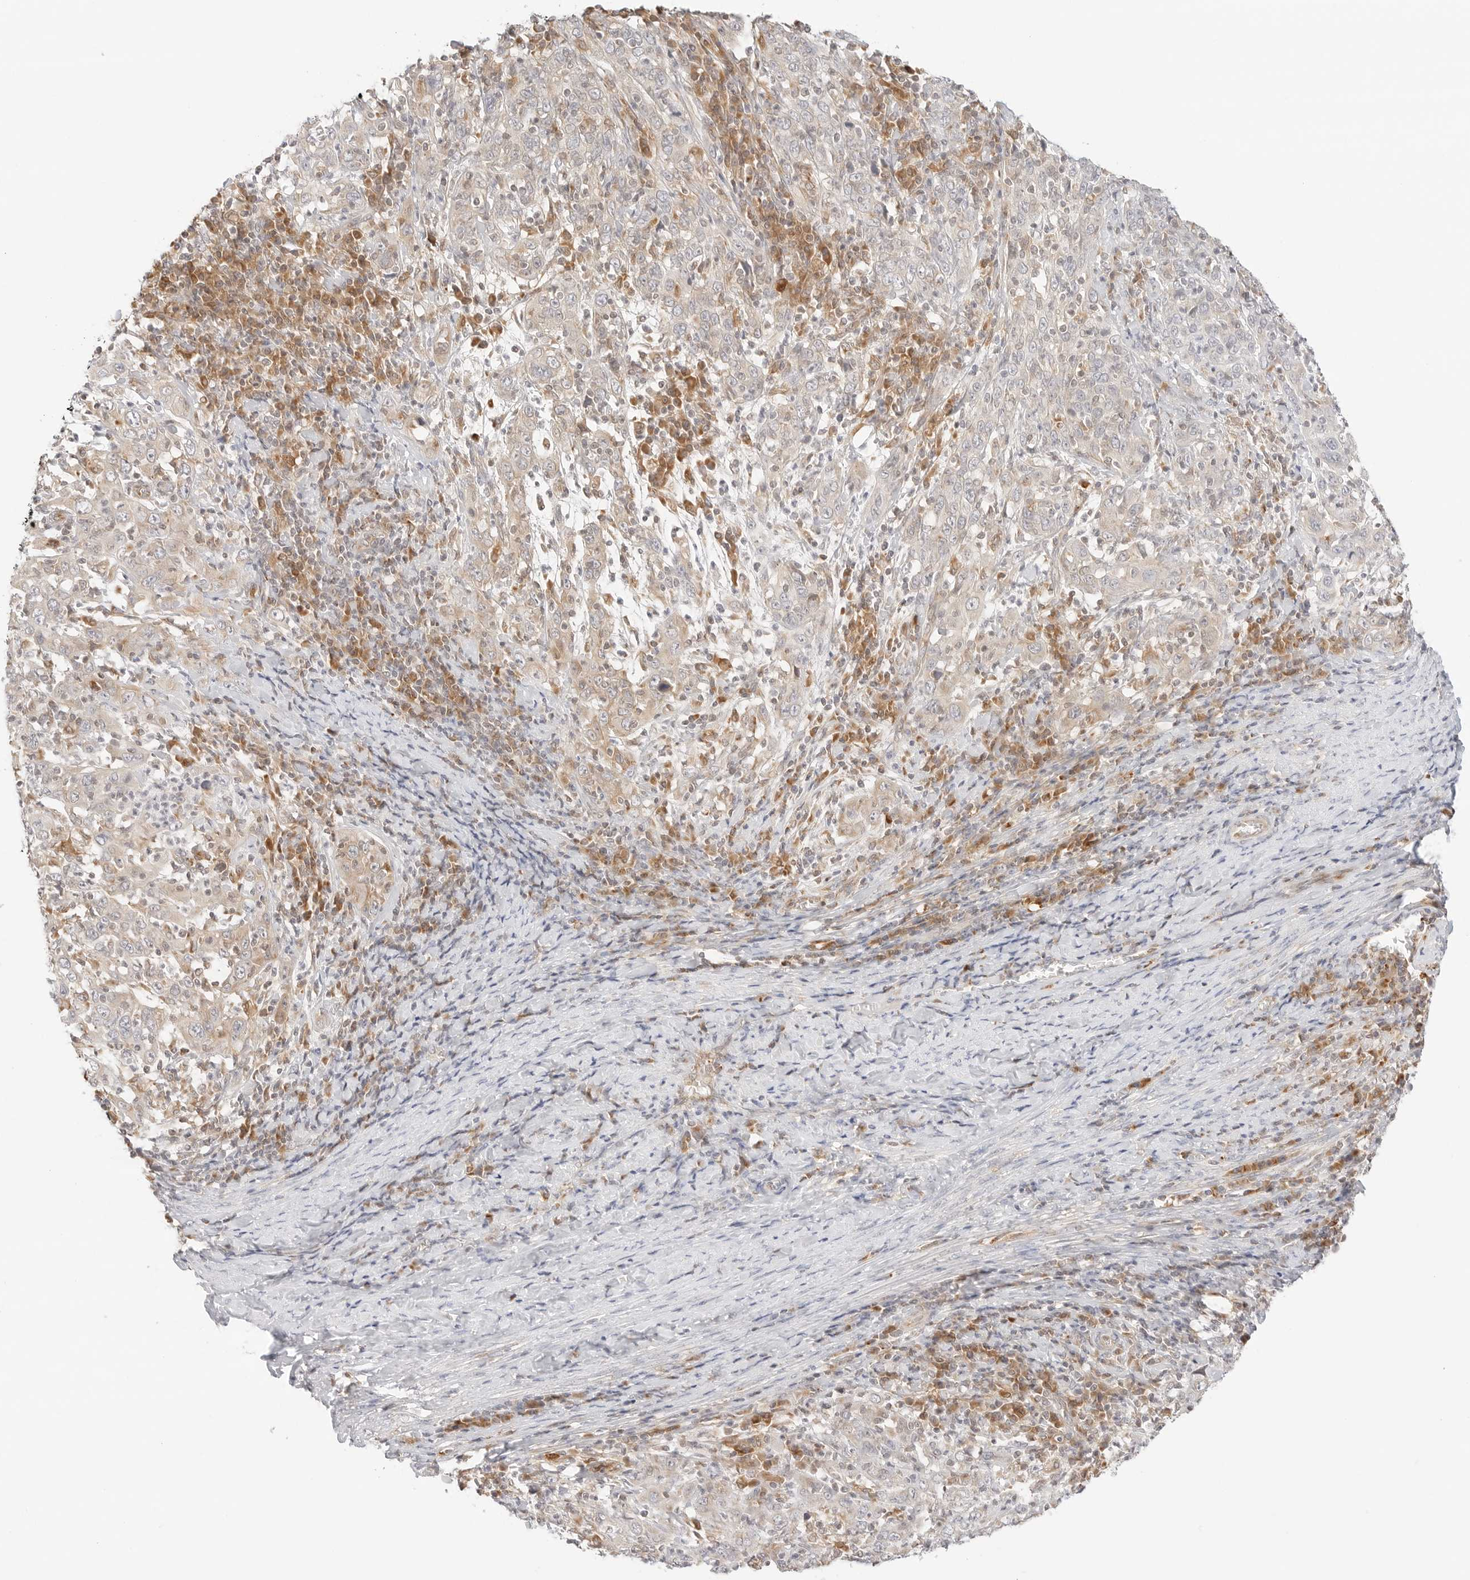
{"staining": {"intensity": "weak", "quantity": "25%-75%", "location": "cytoplasmic/membranous"}, "tissue": "cervical cancer", "cell_type": "Tumor cells", "image_type": "cancer", "snomed": [{"axis": "morphology", "description": "Squamous cell carcinoma, NOS"}, {"axis": "topography", "description": "Cervix"}], "caption": "Weak cytoplasmic/membranous staining is identified in about 25%-75% of tumor cells in cervical squamous cell carcinoma.", "gene": "ERO1B", "patient": {"sex": "female", "age": 46}}